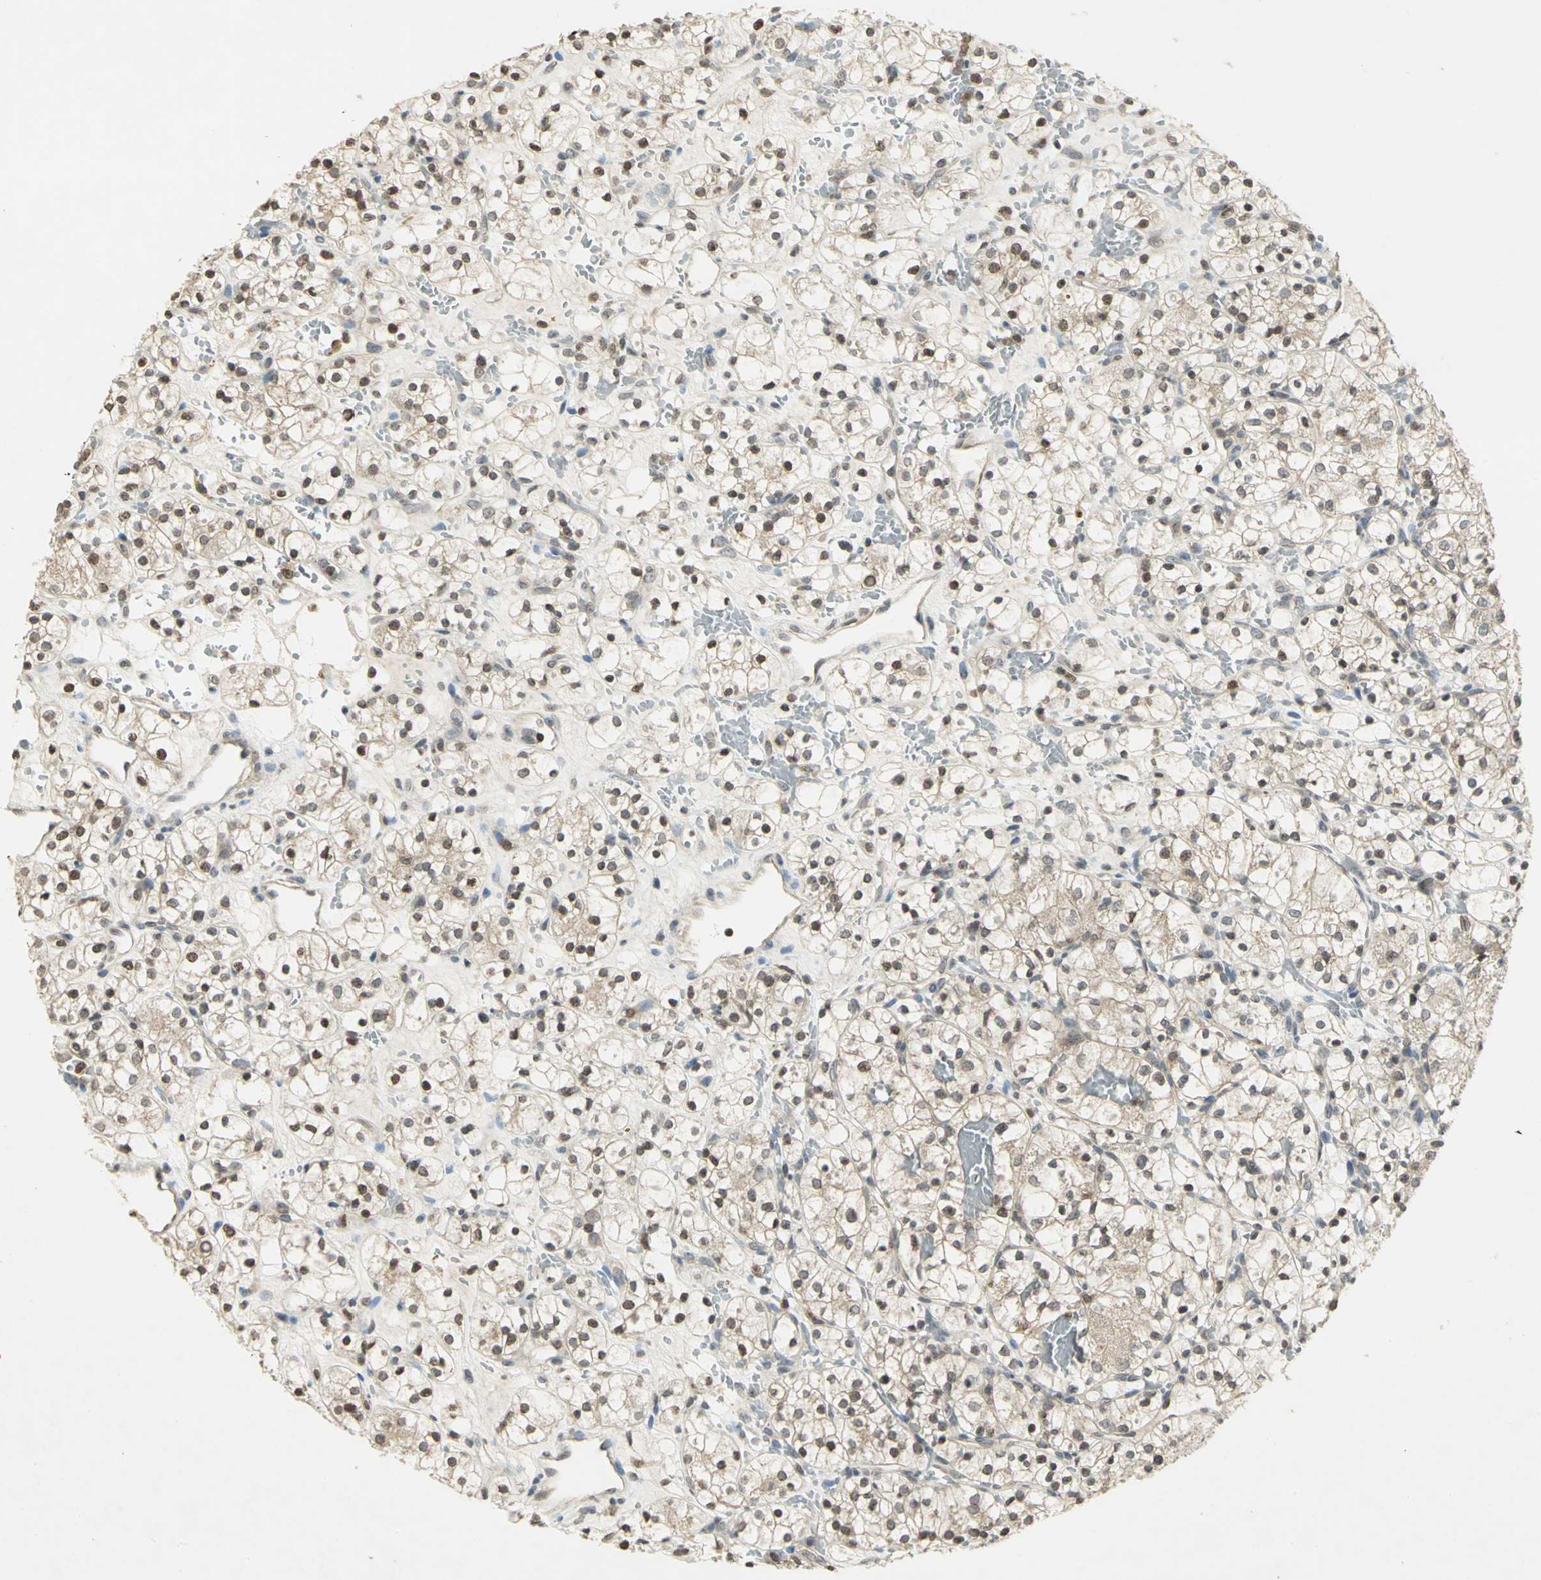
{"staining": {"intensity": "weak", "quantity": "25%-75%", "location": "nuclear"}, "tissue": "renal cancer", "cell_type": "Tumor cells", "image_type": "cancer", "snomed": [{"axis": "morphology", "description": "Adenocarcinoma, NOS"}, {"axis": "topography", "description": "Kidney"}], "caption": "The image demonstrates immunohistochemical staining of renal cancer. There is weak nuclear positivity is identified in about 25%-75% of tumor cells.", "gene": "IL16", "patient": {"sex": "female", "age": 60}}